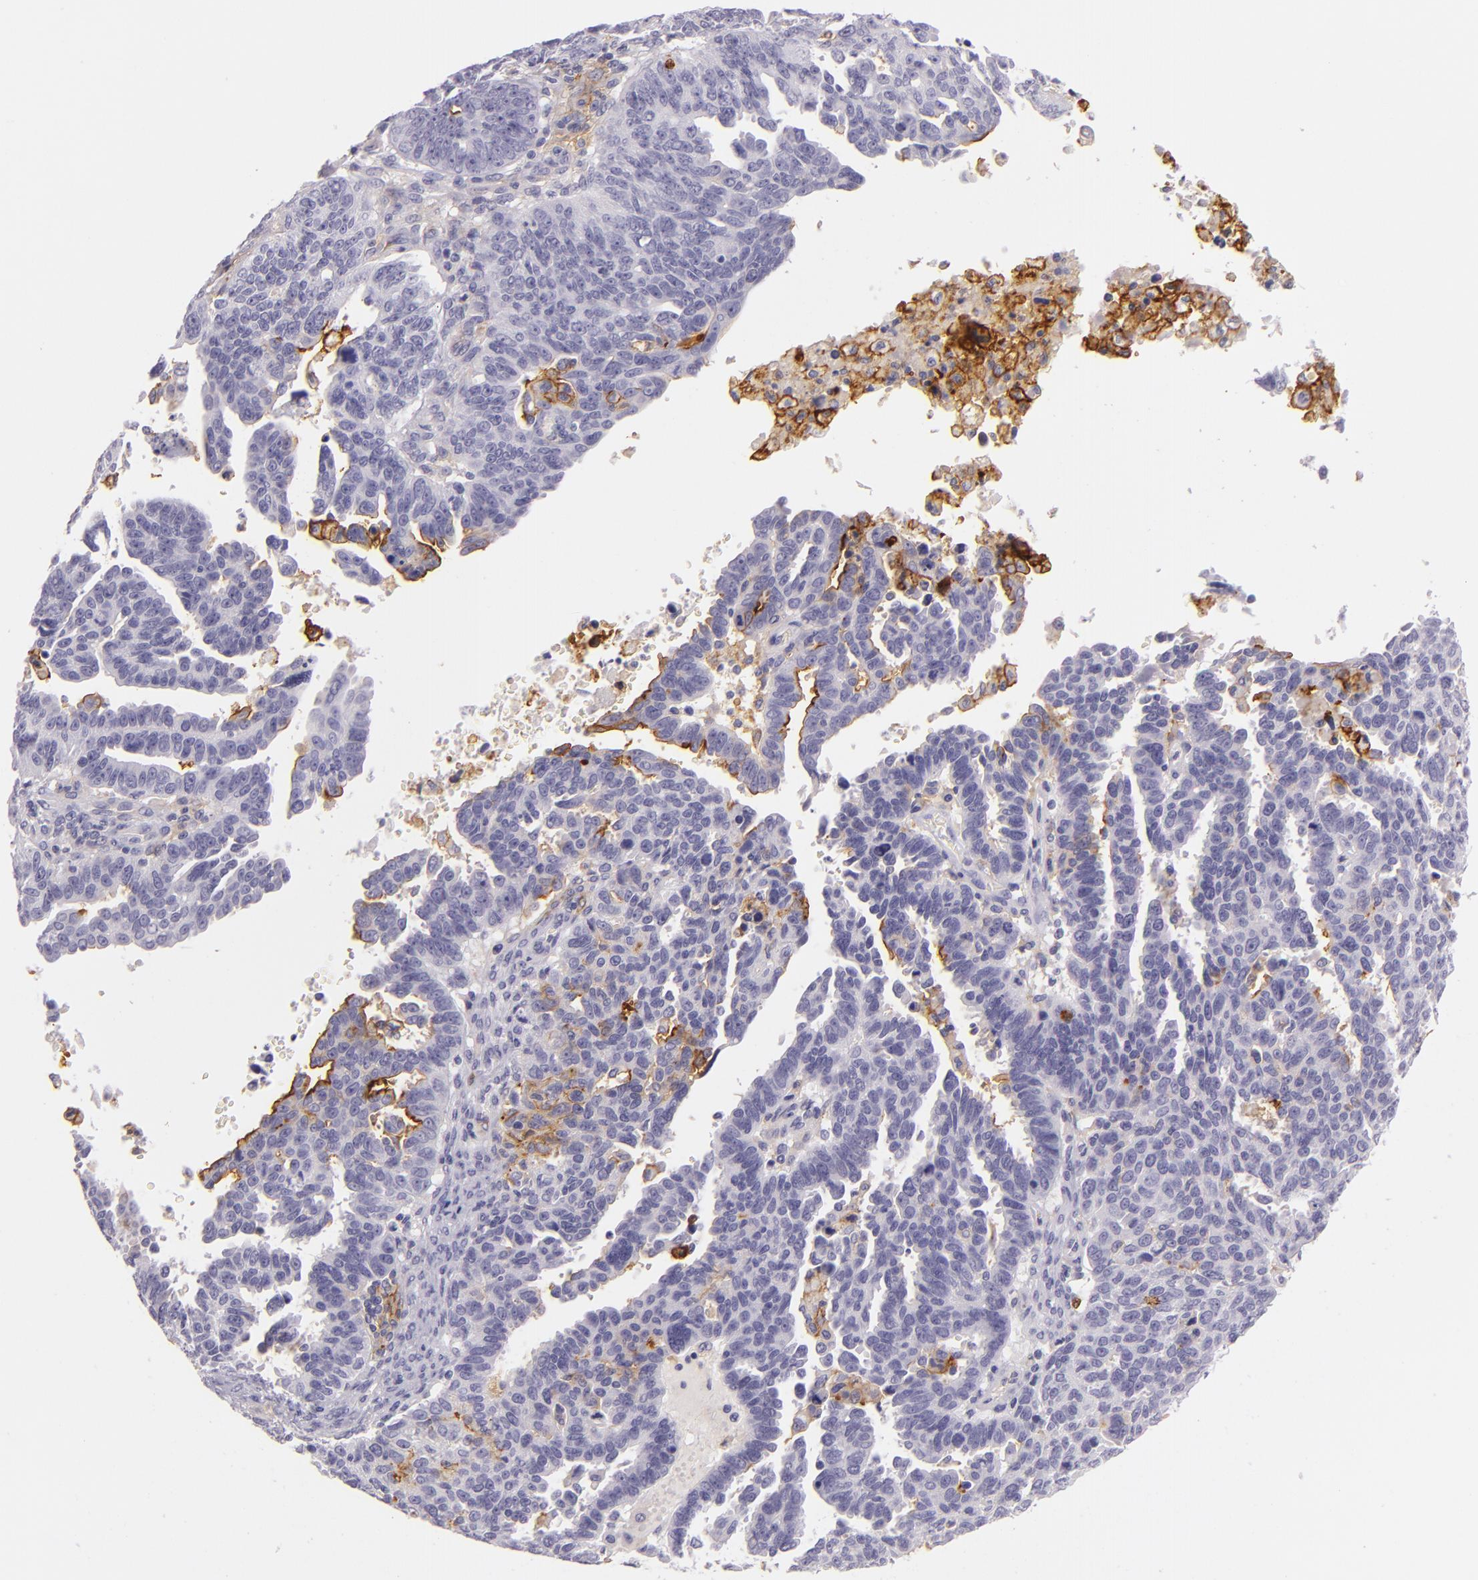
{"staining": {"intensity": "moderate", "quantity": "<25%", "location": "cytoplasmic/membranous"}, "tissue": "ovarian cancer", "cell_type": "Tumor cells", "image_type": "cancer", "snomed": [{"axis": "morphology", "description": "Carcinoma, endometroid"}, {"axis": "morphology", "description": "Cystadenocarcinoma, serous, NOS"}, {"axis": "topography", "description": "Ovary"}], "caption": "Moderate cytoplasmic/membranous positivity is identified in approximately <25% of tumor cells in ovarian serous cystadenocarcinoma.", "gene": "ICAM1", "patient": {"sex": "female", "age": 45}}